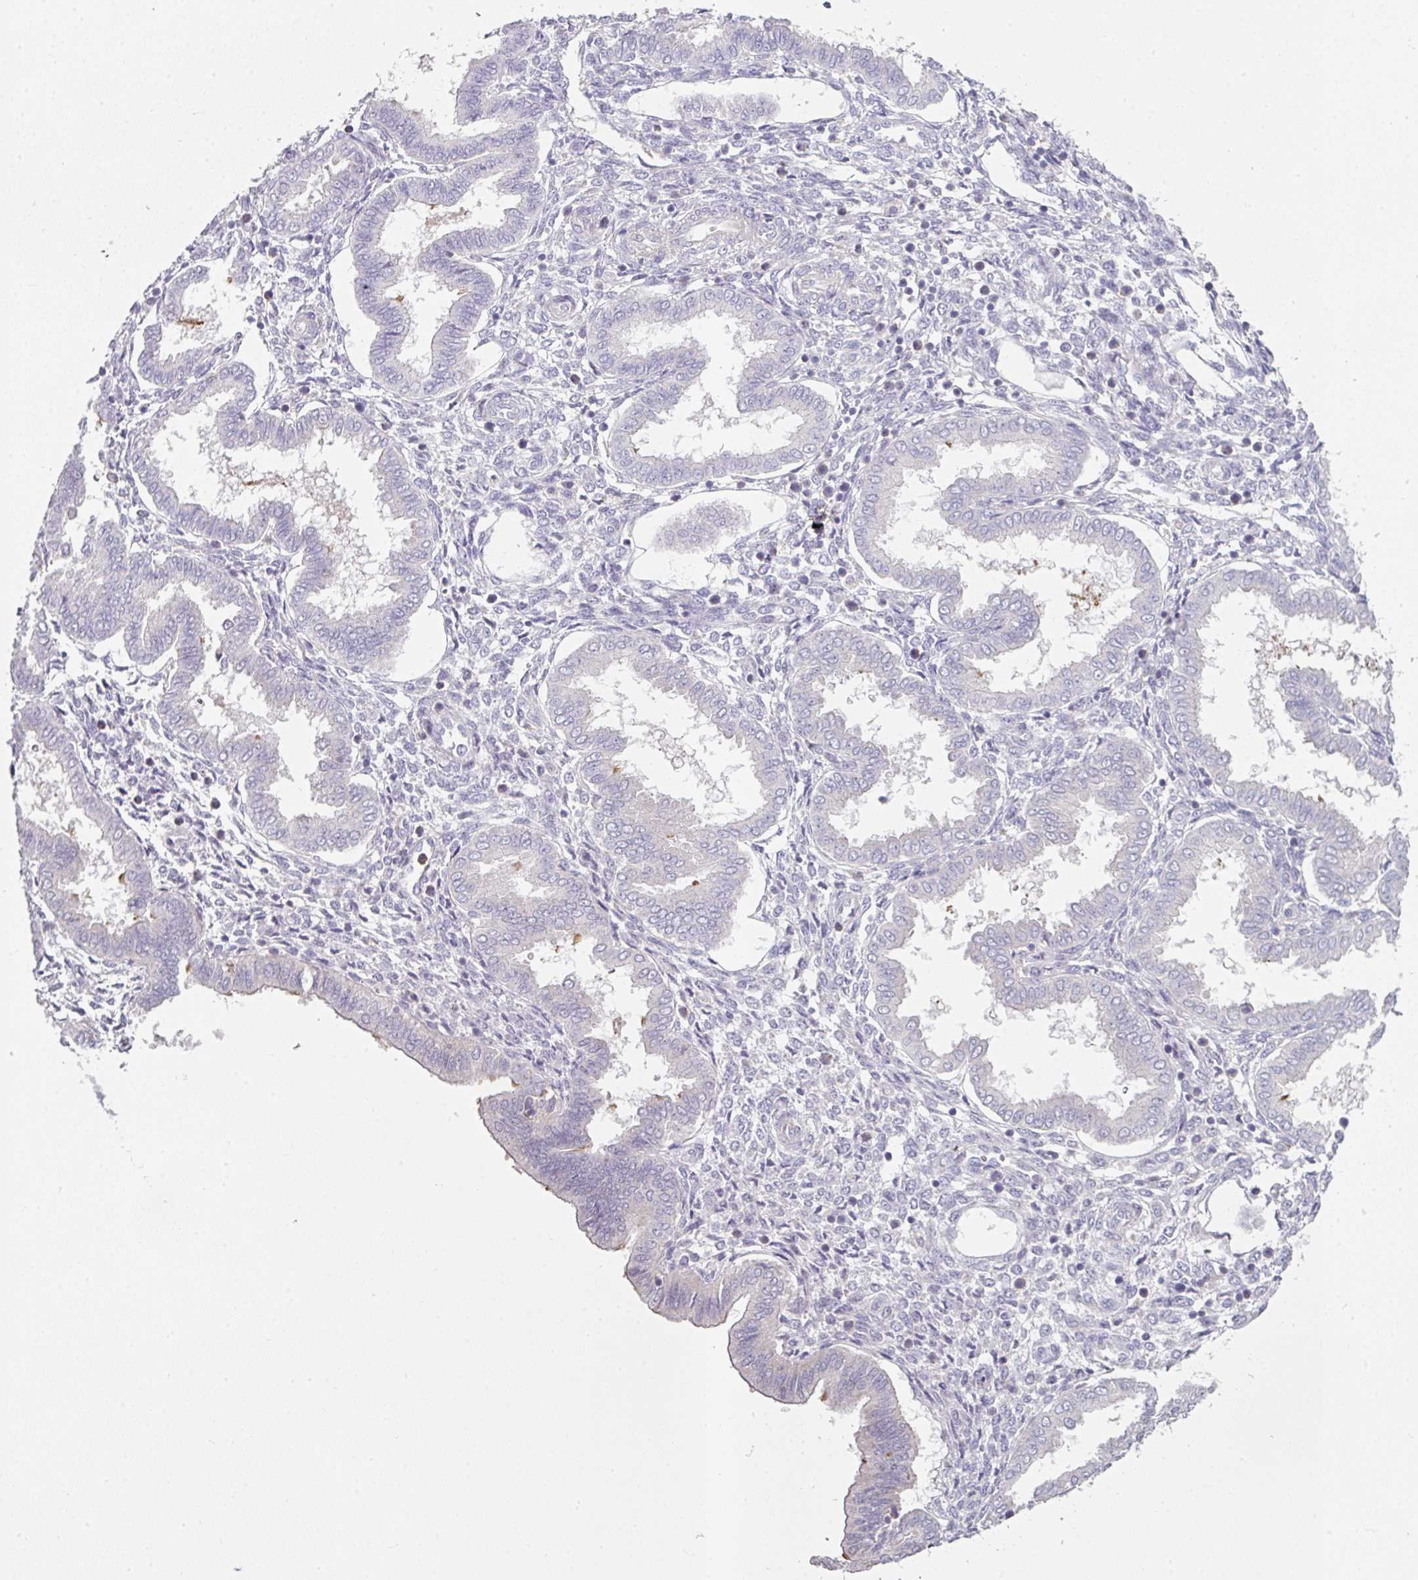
{"staining": {"intensity": "negative", "quantity": "none", "location": "none"}, "tissue": "endometrium", "cell_type": "Cells in endometrial stroma", "image_type": "normal", "snomed": [{"axis": "morphology", "description": "Normal tissue, NOS"}, {"axis": "topography", "description": "Endometrium"}], "caption": "IHC micrograph of benign endometrium stained for a protein (brown), which exhibits no positivity in cells in endometrial stroma. (DAB (3,3'-diaminobenzidine) immunohistochemistry visualized using brightfield microscopy, high magnification).", "gene": "FHAD1", "patient": {"sex": "female", "age": 24}}